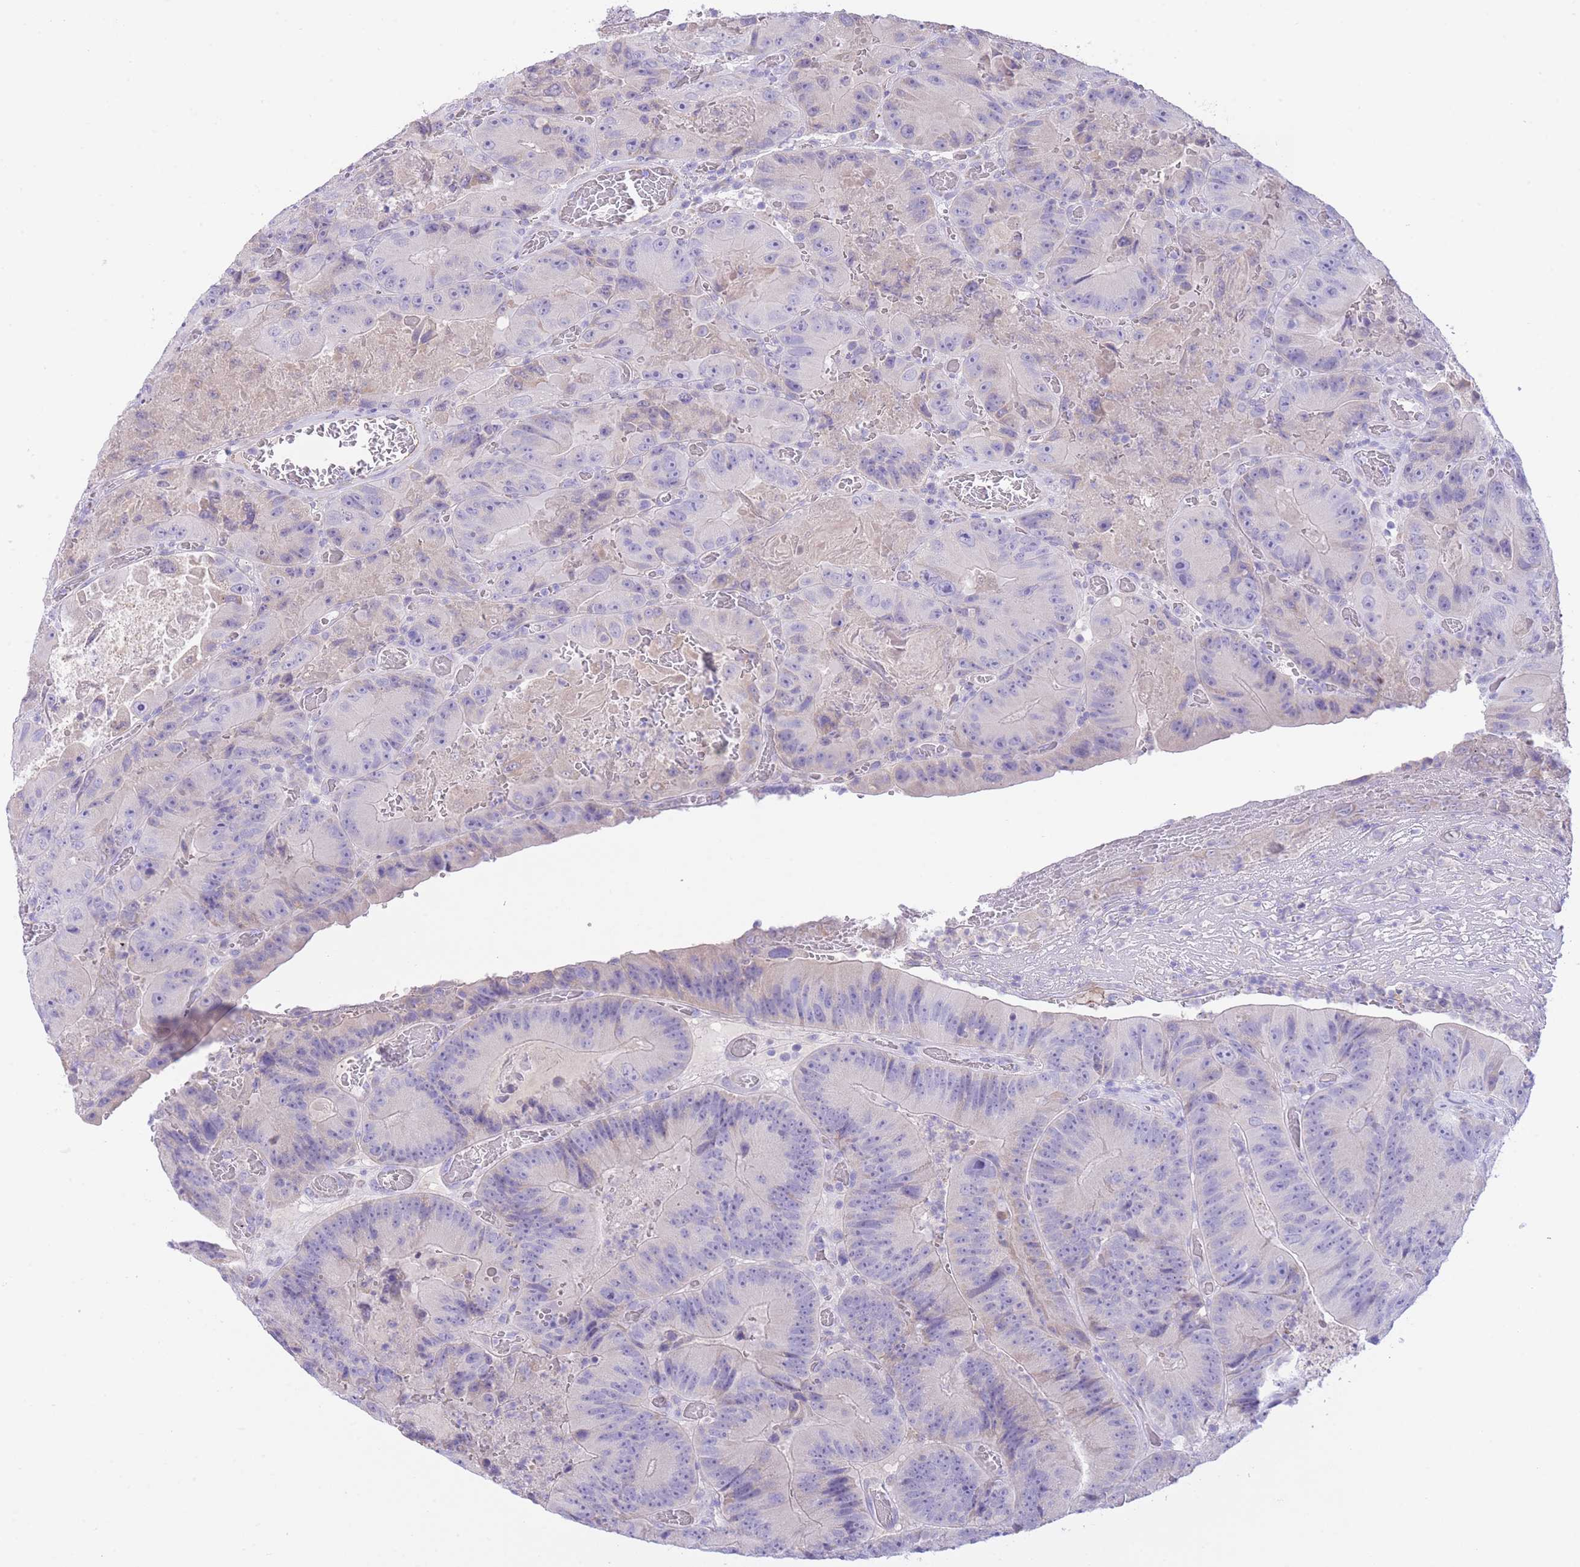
{"staining": {"intensity": "negative", "quantity": "none", "location": "none"}, "tissue": "colorectal cancer", "cell_type": "Tumor cells", "image_type": "cancer", "snomed": [{"axis": "morphology", "description": "Adenocarcinoma, NOS"}, {"axis": "topography", "description": "Colon"}], "caption": "This is an immunohistochemistry photomicrograph of human colorectal cancer (adenocarcinoma). There is no expression in tumor cells.", "gene": "PGM1", "patient": {"sex": "female", "age": 86}}